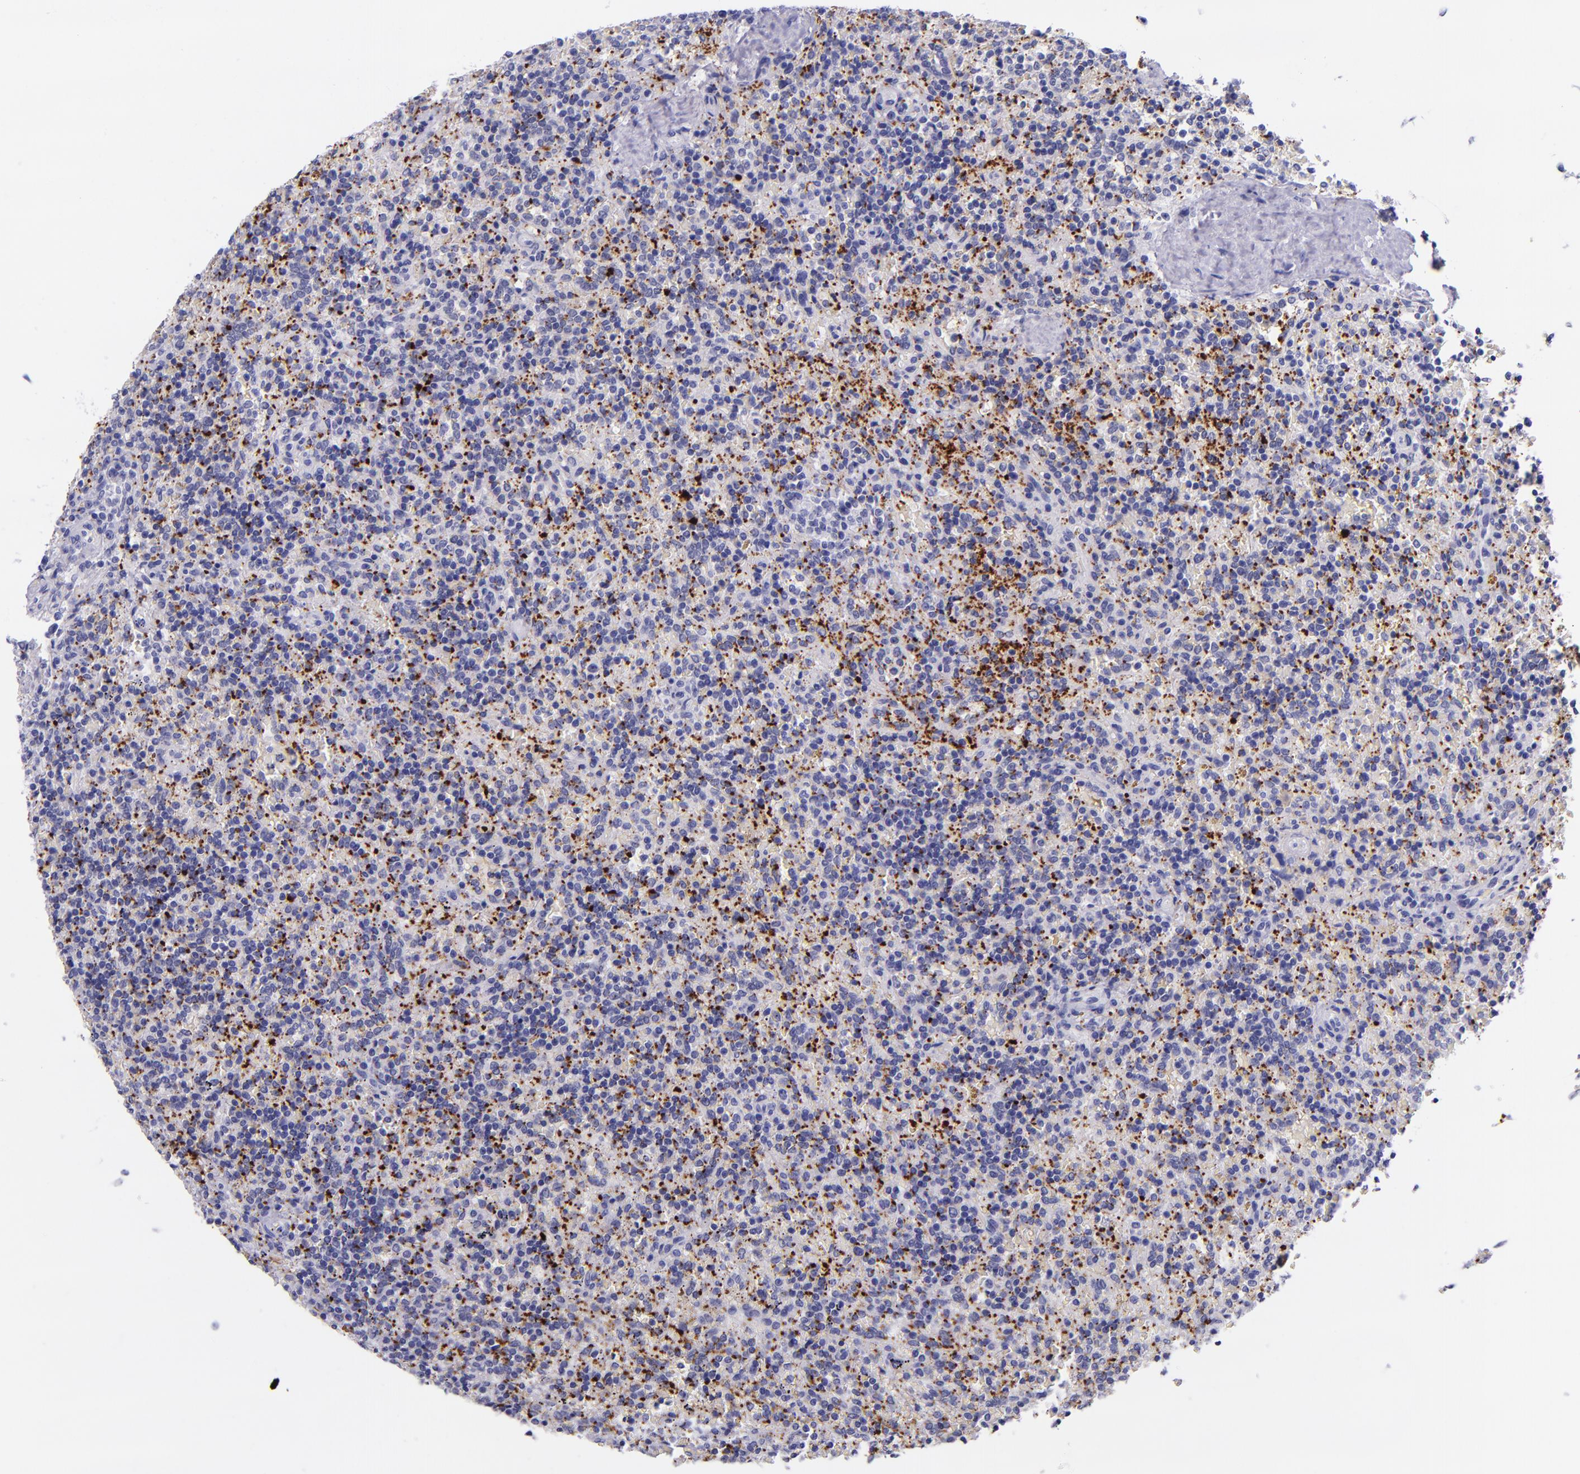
{"staining": {"intensity": "negative", "quantity": "none", "location": "none"}, "tissue": "lymphoma", "cell_type": "Tumor cells", "image_type": "cancer", "snomed": [{"axis": "morphology", "description": "Malignant lymphoma, non-Hodgkin's type, Low grade"}, {"axis": "topography", "description": "Spleen"}], "caption": "DAB (3,3'-diaminobenzidine) immunohistochemical staining of human low-grade malignant lymphoma, non-Hodgkin's type shows no significant staining in tumor cells.", "gene": "SELE", "patient": {"sex": "male", "age": 67}}